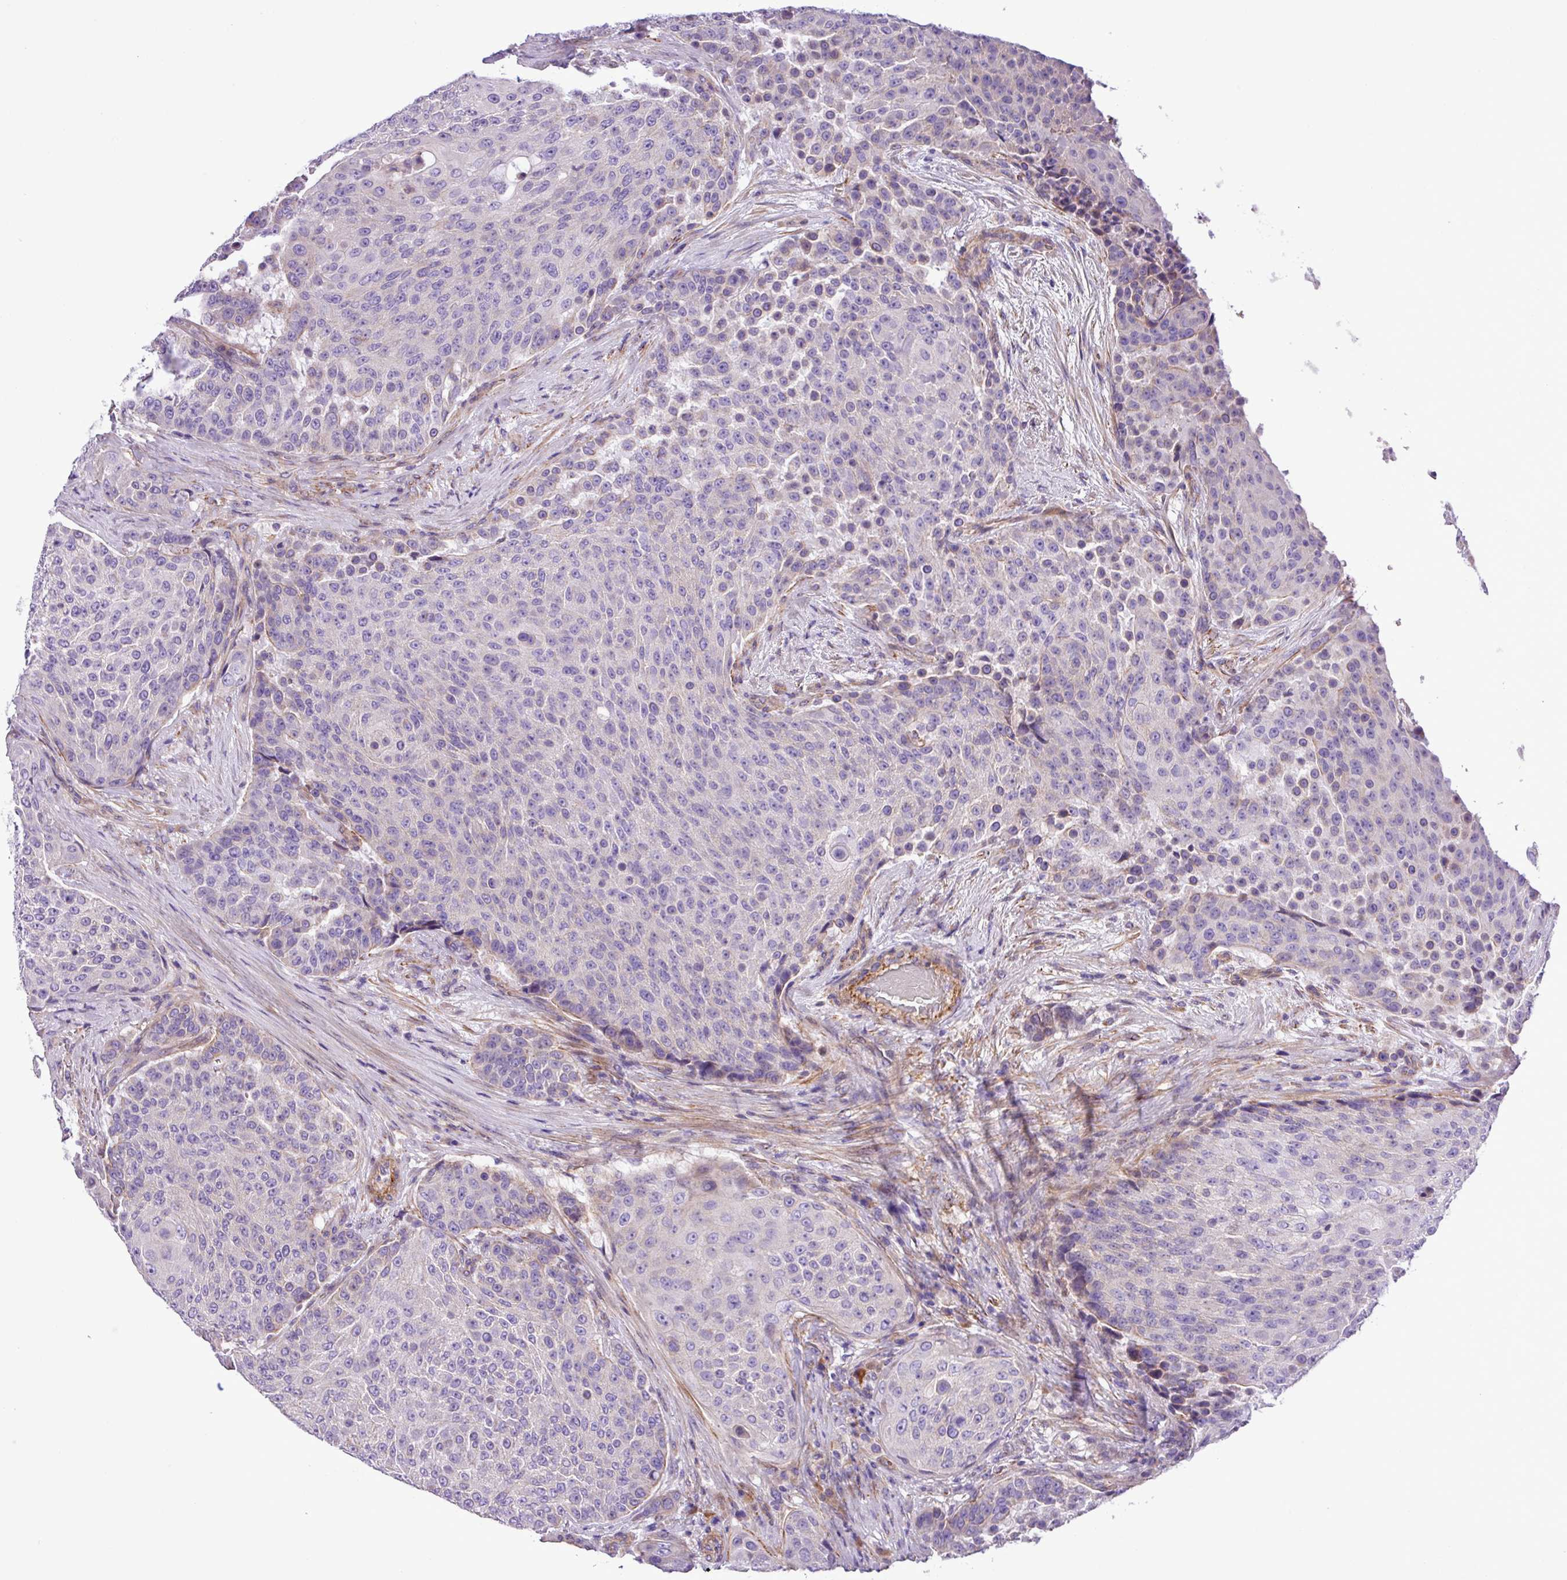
{"staining": {"intensity": "negative", "quantity": "none", "location": "none"}, "tissue": "urothelial cancer", "cell_type": "Tumor cells", "image_type": "cancer", "snomed": [{"axis": "morphology", "description": "Urothelial carcinoma, High grade"}, {"axis": "topography", "description": "Urinary bladder"}], "caption": "This is a image of immunohistochemistry (IHC) staining of urothelial cancer, which shows no positivity in tumor cells.", "gene": "C11orf91", "patient": {"sex": "female", "age": 63}}